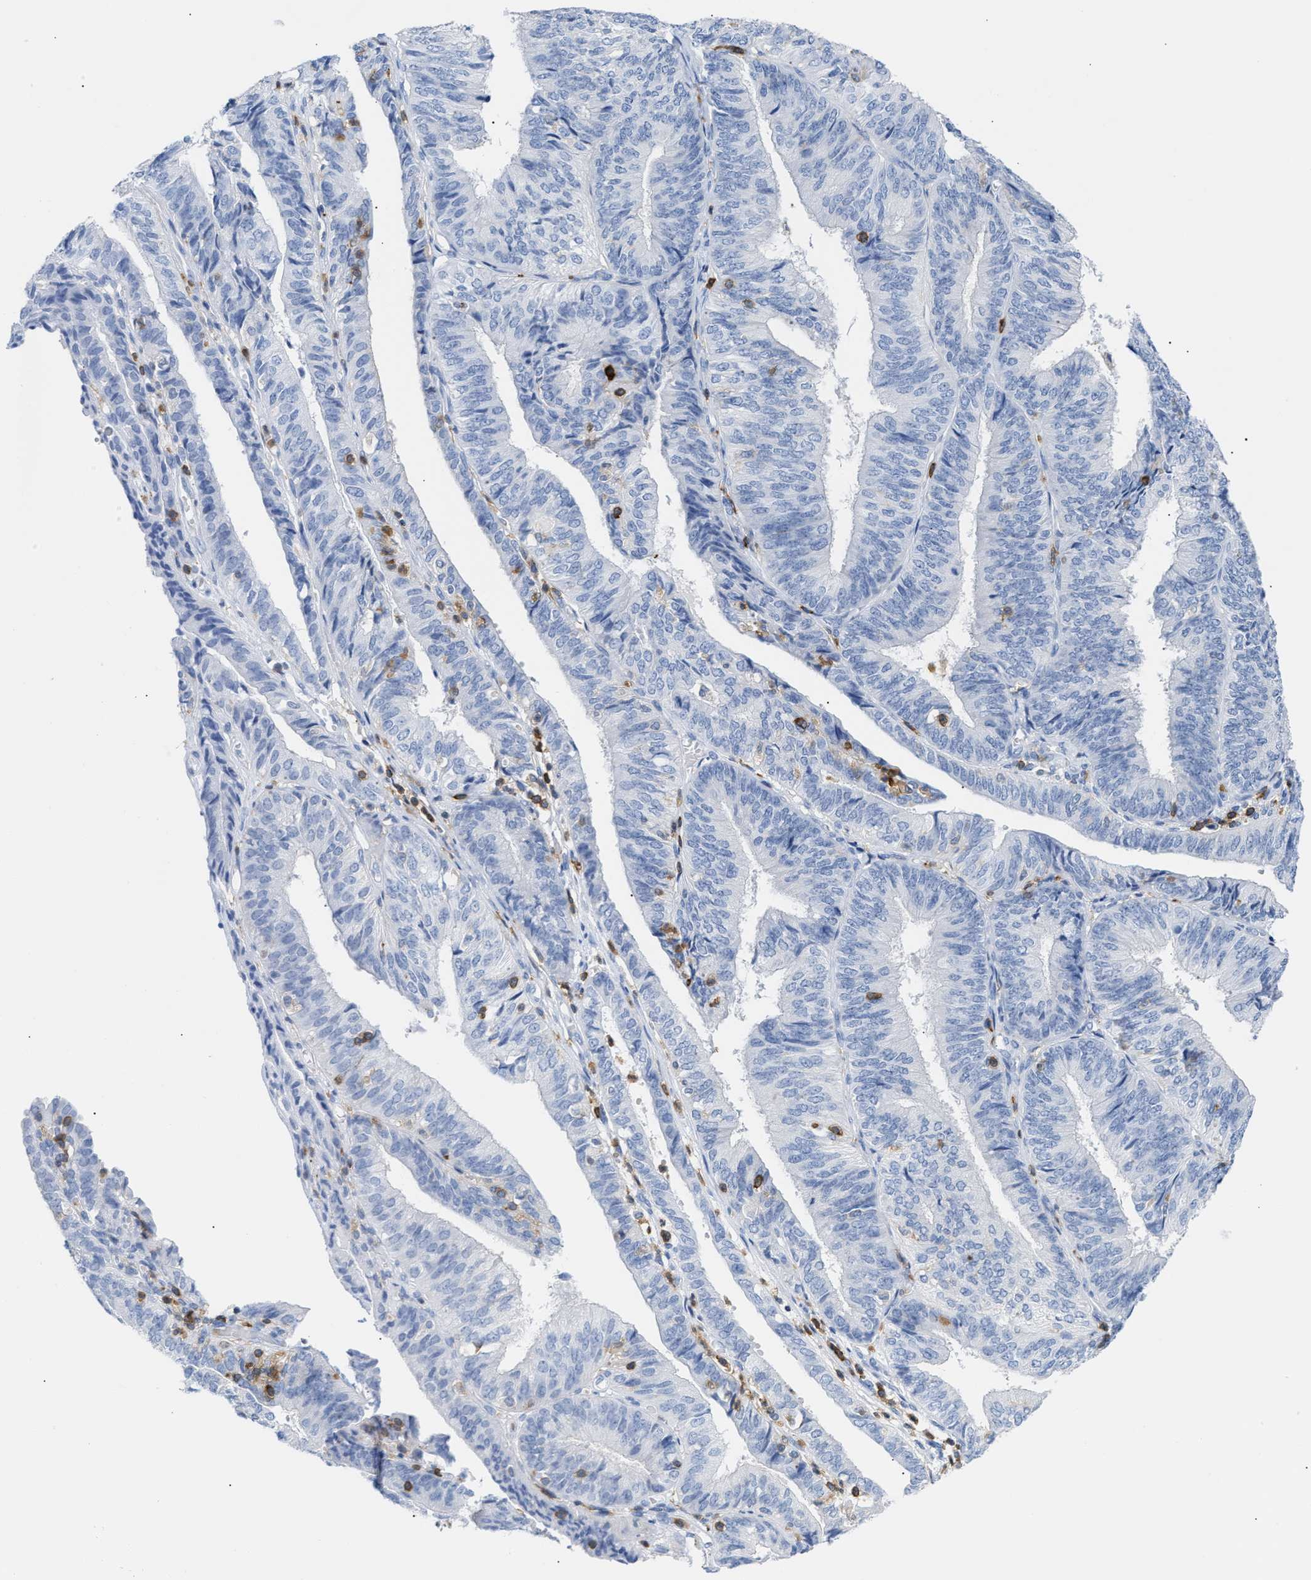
{"staining": {"intensity": "negative", "quantity": "none", "location": "none"}, "tissue": "endometrial cancer", "cell_type": "Tumor cells", "image_type": "cancer", "snomed": [{"axis": "morphology", "description": "Adenocarcinoma, NOS"}, {"axis": "topography", "description": "Endometrium"}], "caption": "Immunohistochemical staining of endometrial cancer exhibits no significant expression in tumor cells.", "gene": "LCP1", "patient": {"sex": "female", "age": 58}}